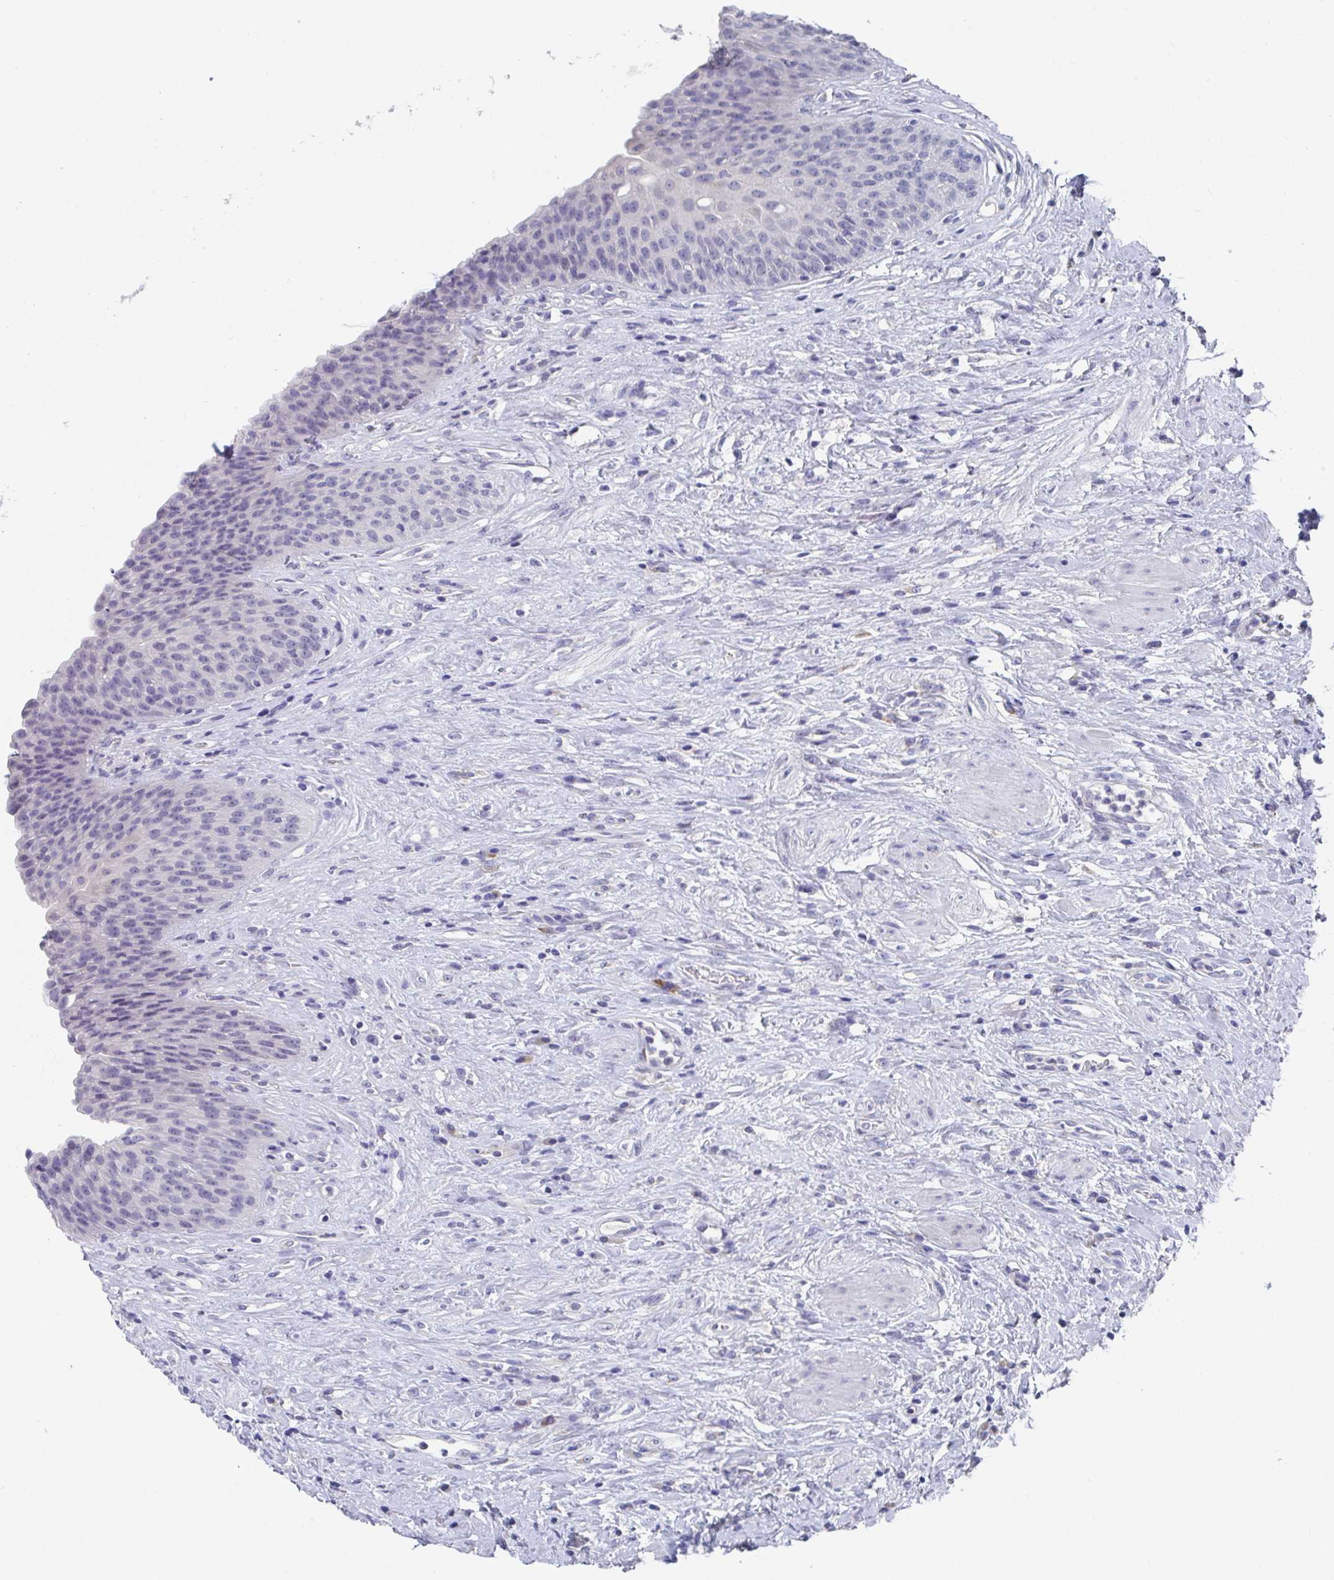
{"staining": {"intensity": "negative", "quantity": "none", "location": "none"}, "tissue": "urinary bladder", "cell_type": "Urothelial cells", "image_type": "normal", "snomed": [{"axis": "morphology", "description": "Normal tissue, NOS"}, {"axis": "topography", "description": "Urinary bladder"}], "caption": "This is an IHC histopathology image of normal human urinary bladder. There is no expression in urothelial cells.", "gene": "TAS2R39", "patient": {"sex": "female", "age": 56}}